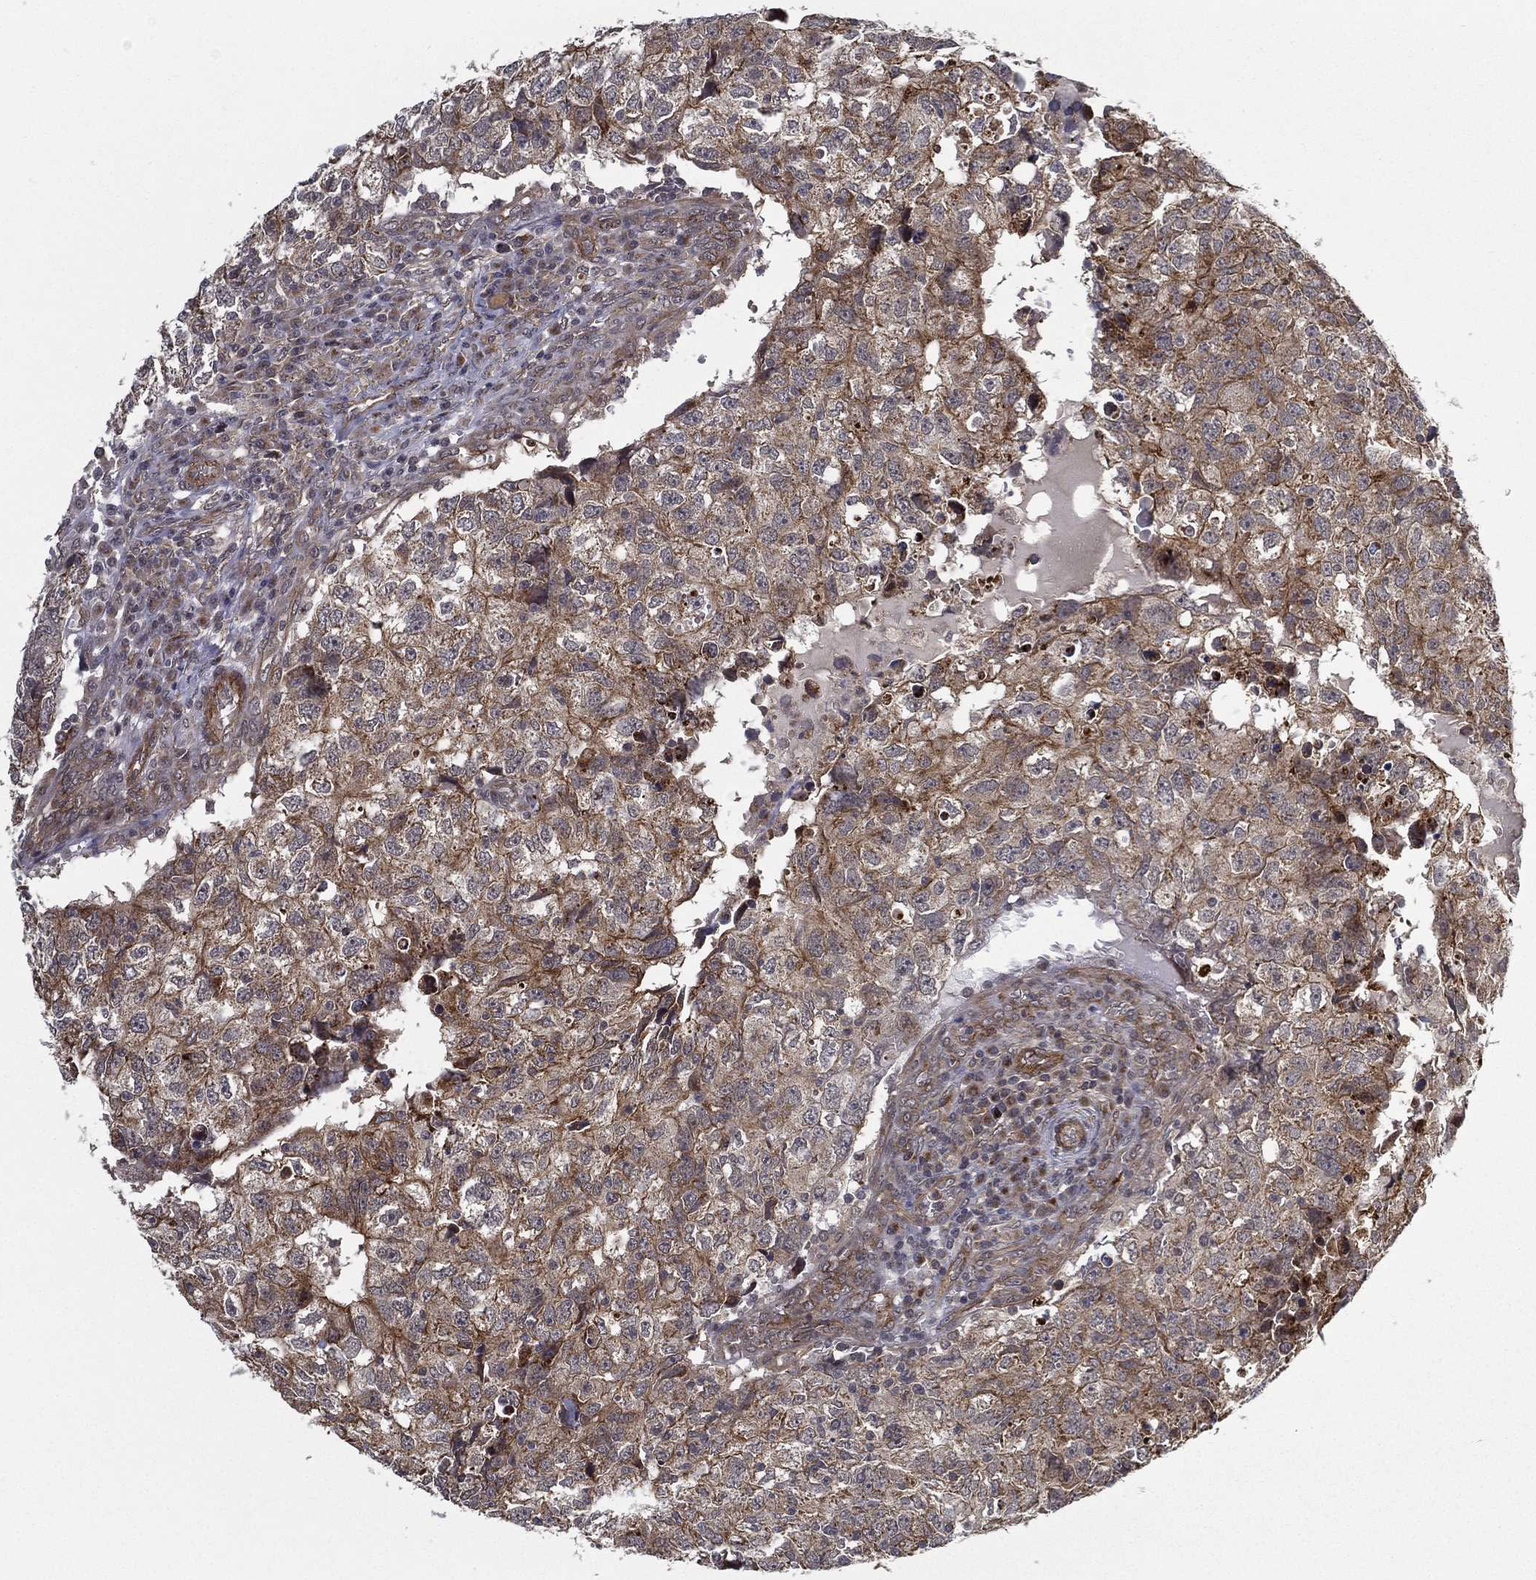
{"staining": {"intensity": "moderate", "quantity": "25%-75%", "location": "cytoplasmic/membranous"}, "tissue": "breast cancer", "cell_type": "Tumor cells", "image_type": "cancer", "snomed": [{"axis": "morphology", "description": "Duct carcinoma"}, {"axis": "topography", "description": "Breast"}], "caption": "Brown immunohistochemical staining in breast cancer shows moderate cytoplasmic/membranous expression in about 25%-75% of tumor cells. (Brightfield microscopy of DAB IHC at high magnification).", "gene": "UACA", "patient": {"sex": "female", "age": 30}}